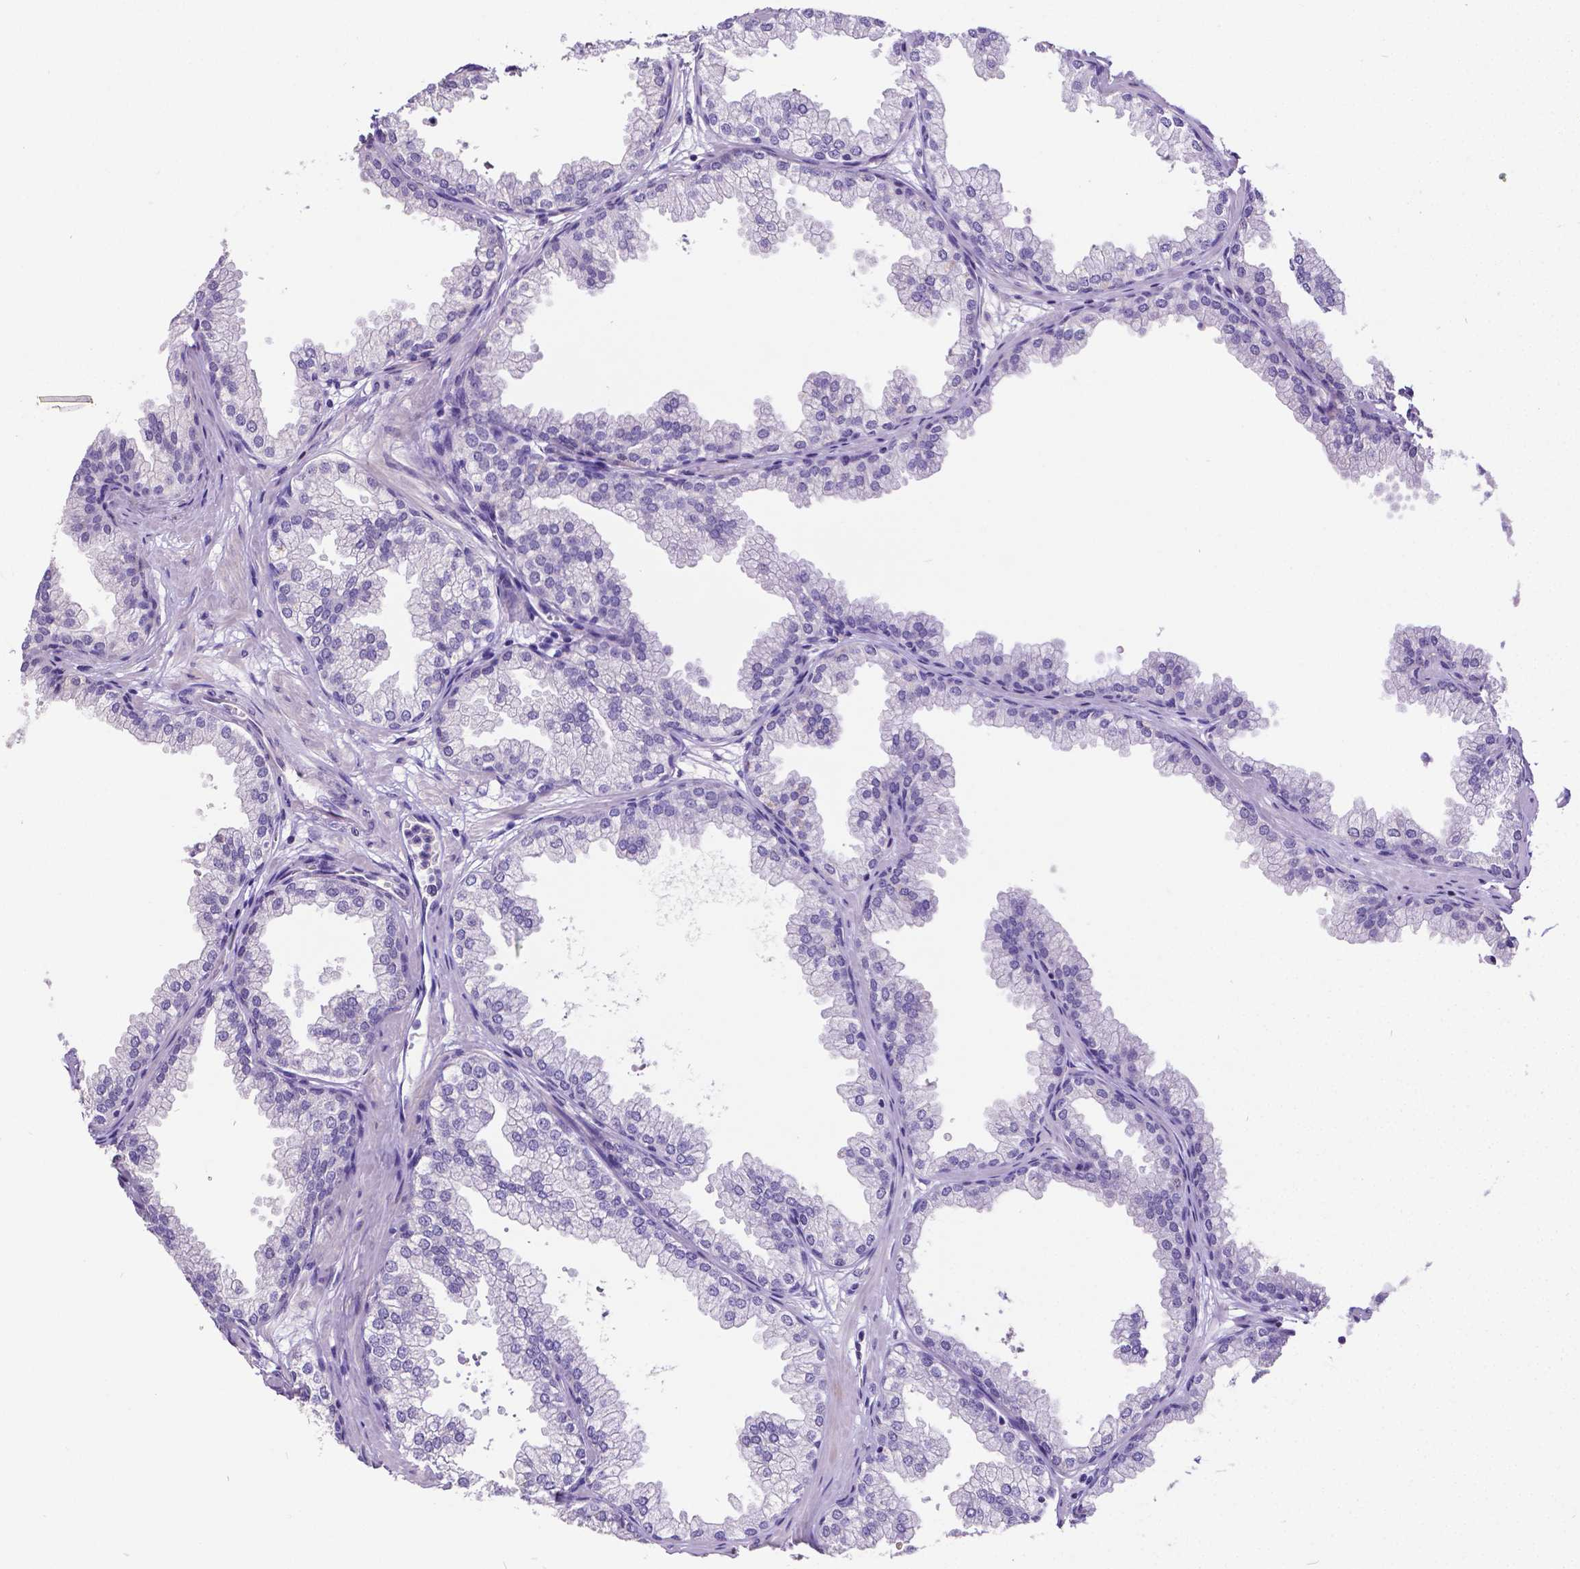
{"staining": {"intensity": "negative", "quantity": "none", "location": "none"}, "tissue": "prostate", "cell_type": "Glandular cells", "image_type": "normal", "snomed": [{"axis": "morphology", "description": "Normal tissue, NOS"}, {"axis": "topography", "description": "Prostate"}], "caption": "Prostate was stained to show a protein in brown. There is no significant staining in glandular cells. Nuclei are stained in blue.", "gene": "SATB2", "patient": {"sex": "male", "age": 37}}